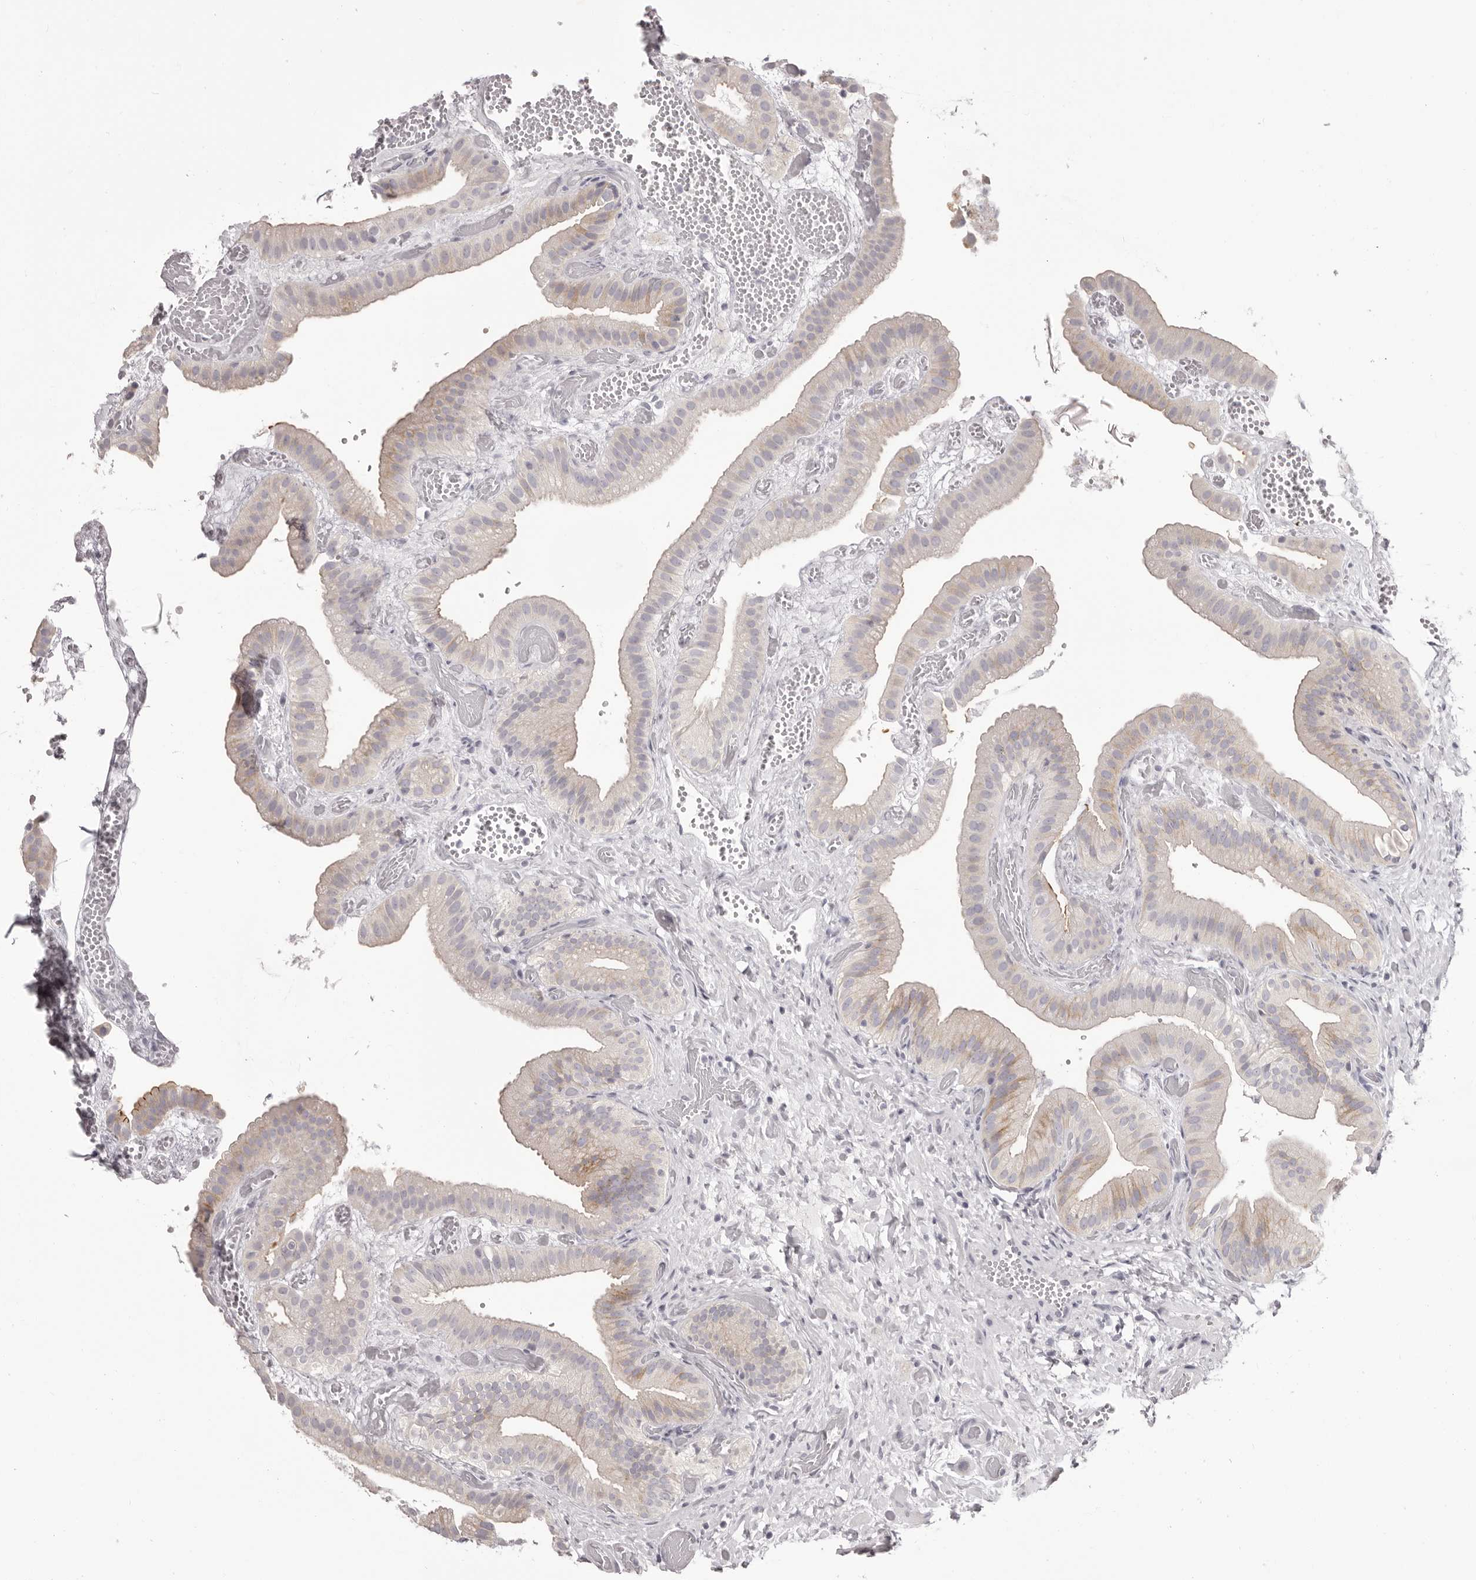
{"staining": {"intensity": "moderate", "quantity": "<25%", "location": "cytoplasmic/membranous"}, "tissue": "gallbladder", "cell_type": "Glandular cells", "image_type": "normal", "snomed": [{"axis": "morphology", "description": "Normal tissue, NOS"}, {"axis": "topography", "description": "Gallbladder"}], "caption": "Moderate cytoplasmic/membranous positivity is identified in approximately <25% of glandular cells in normal gallbladder. The staining was performed using DAB (3,3'-diaminobenzidine) to visualize the protein expression in brown, while the nuclei were stained in blue with hematoxylin (Magnification: 20x).", "gene": "OTUD3", "patient": {"sex": "female", "age": 64}}